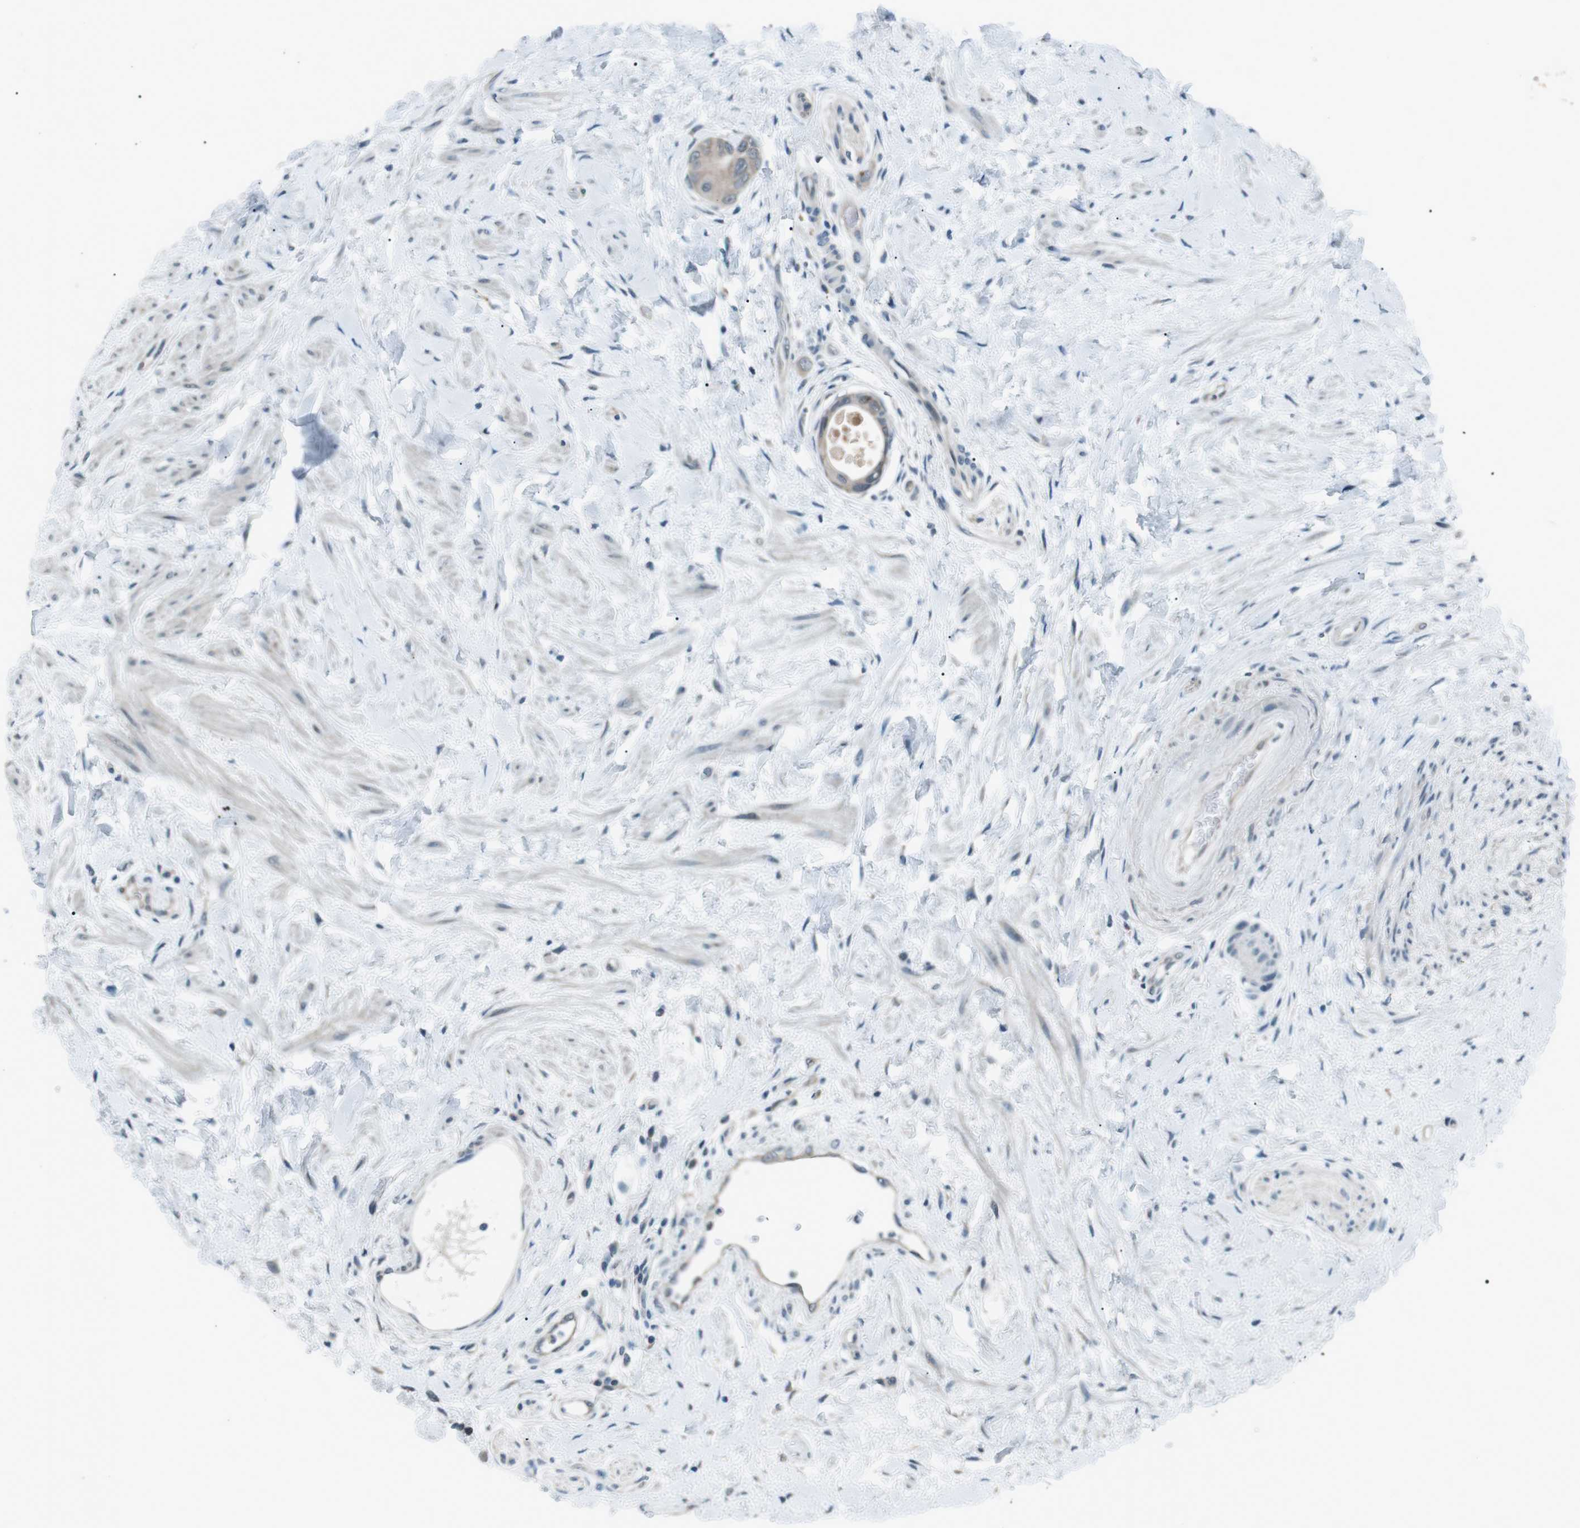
{"staining": {"intensity": "weak", "quantity": ">75%", "location": "cytoplasmic/membranous"}, "tissue": "colorectal cancer", "cell_type": "Tumor cells", "image_type": "cancer", "snomed": [{"axis": "morphology", "description": "Adenocarcinoma, NOS"}, {"axis": "topography", "description": "Rectum"}], "caption": "This is a histology image of immunohistochemistry staining of colorectal cancer (adenocarcinoma), which shows weak positivity in the cytoplasmic/membranous of tumor cells.", "gene": "LRIG2", "patient": {"sex": "male", "age": 51}}